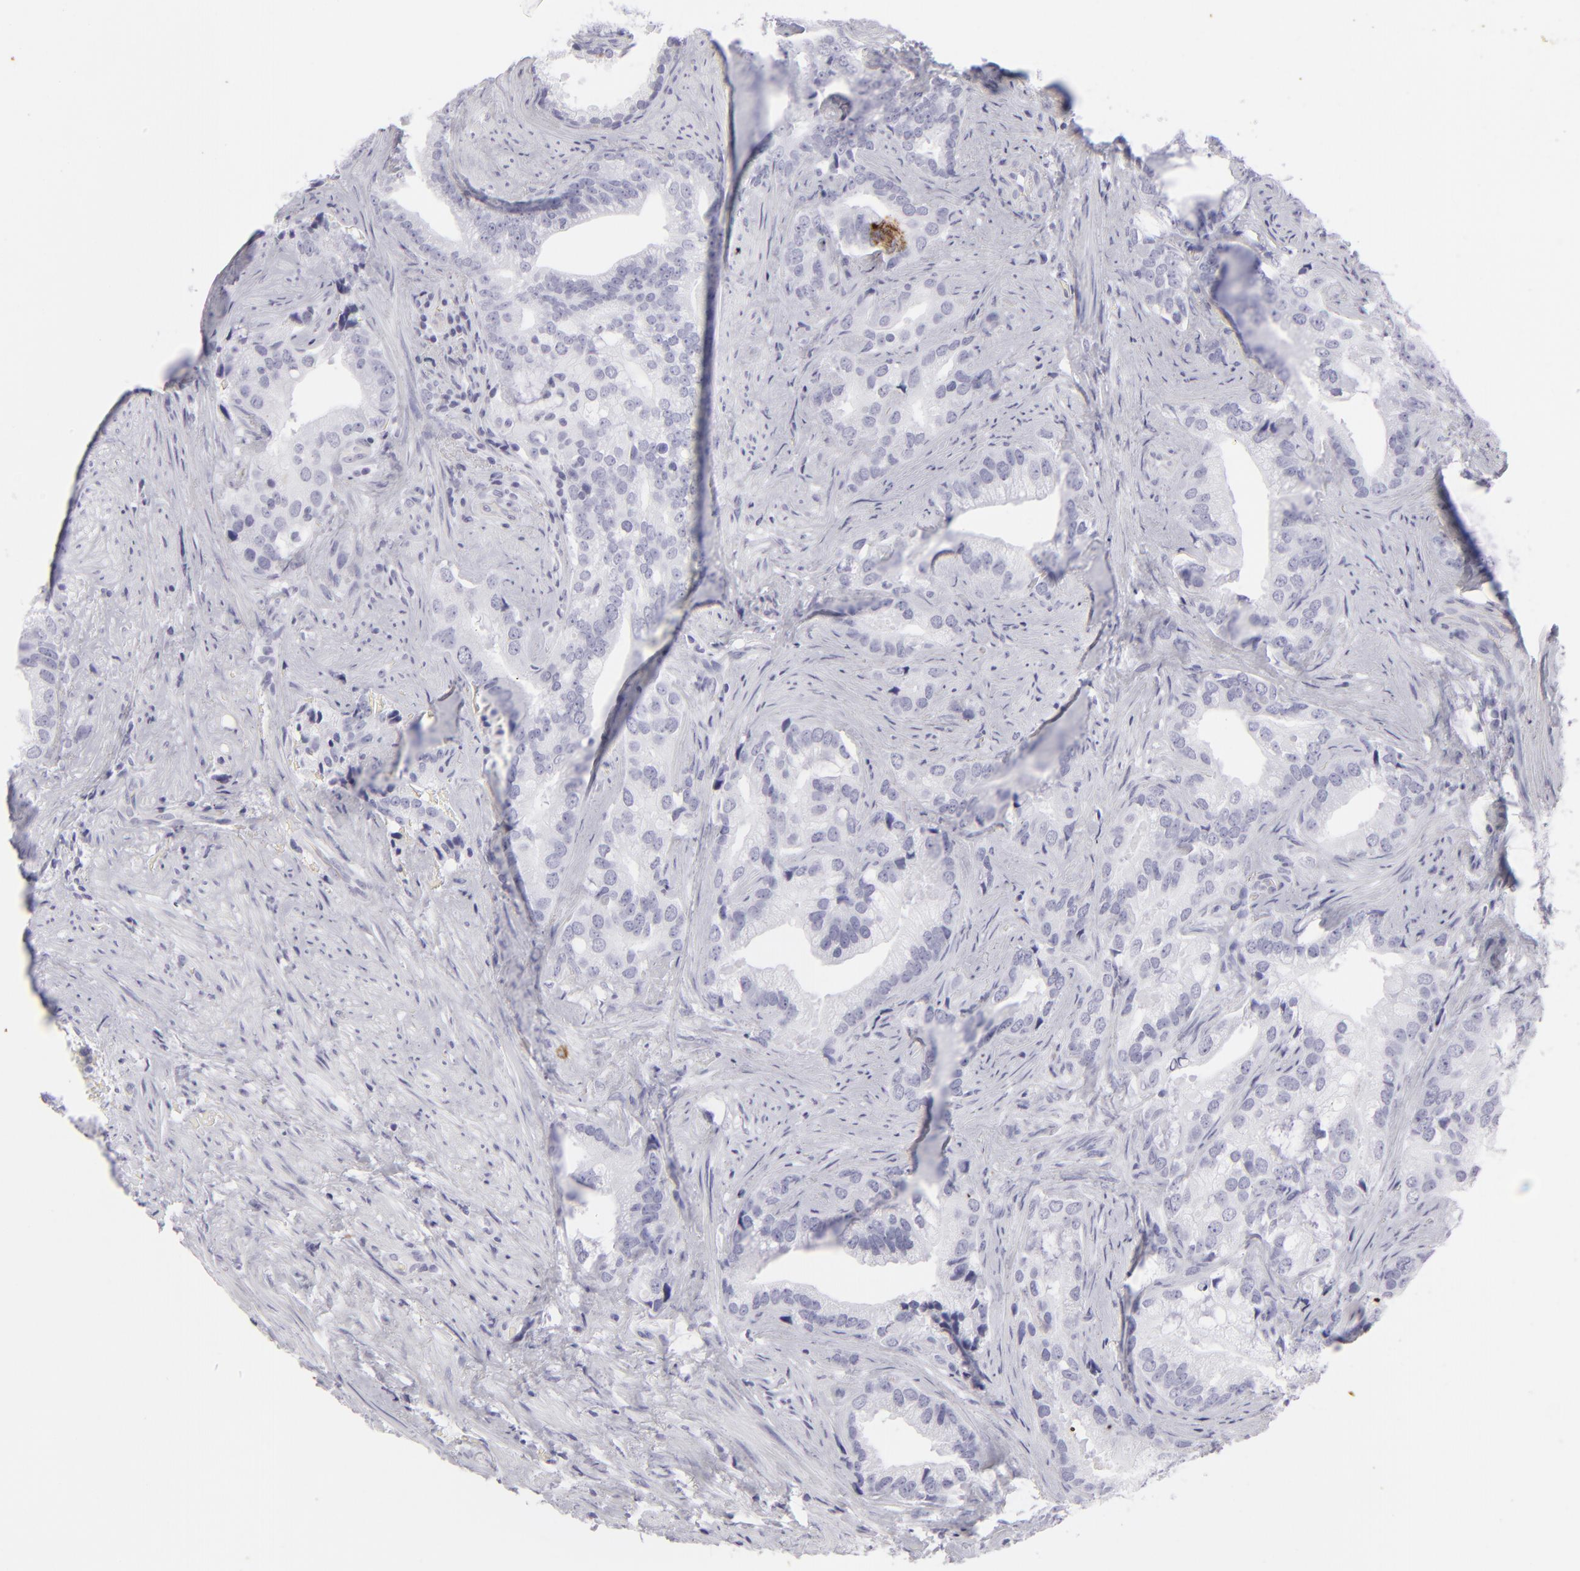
{"staining": {"intensity": "negative", "quantity": "none", "location": "none"}, "tissue": "prostate cancer", "cell_type": "Tumor cells", "image_type": "cancer", "snomed": [{"axis": "morphology", "description": "Adenocarcinoma, Low grade"}, {"axis": "topography", "description": "Prostate"}], "caption": "Prostate adenocarcinoma (low-grade) was stained to show a protein in brown. There is no significant positivity in tumor cells.", "gene": "KRT1", "patient": {"sex": "male", "age": 71}}